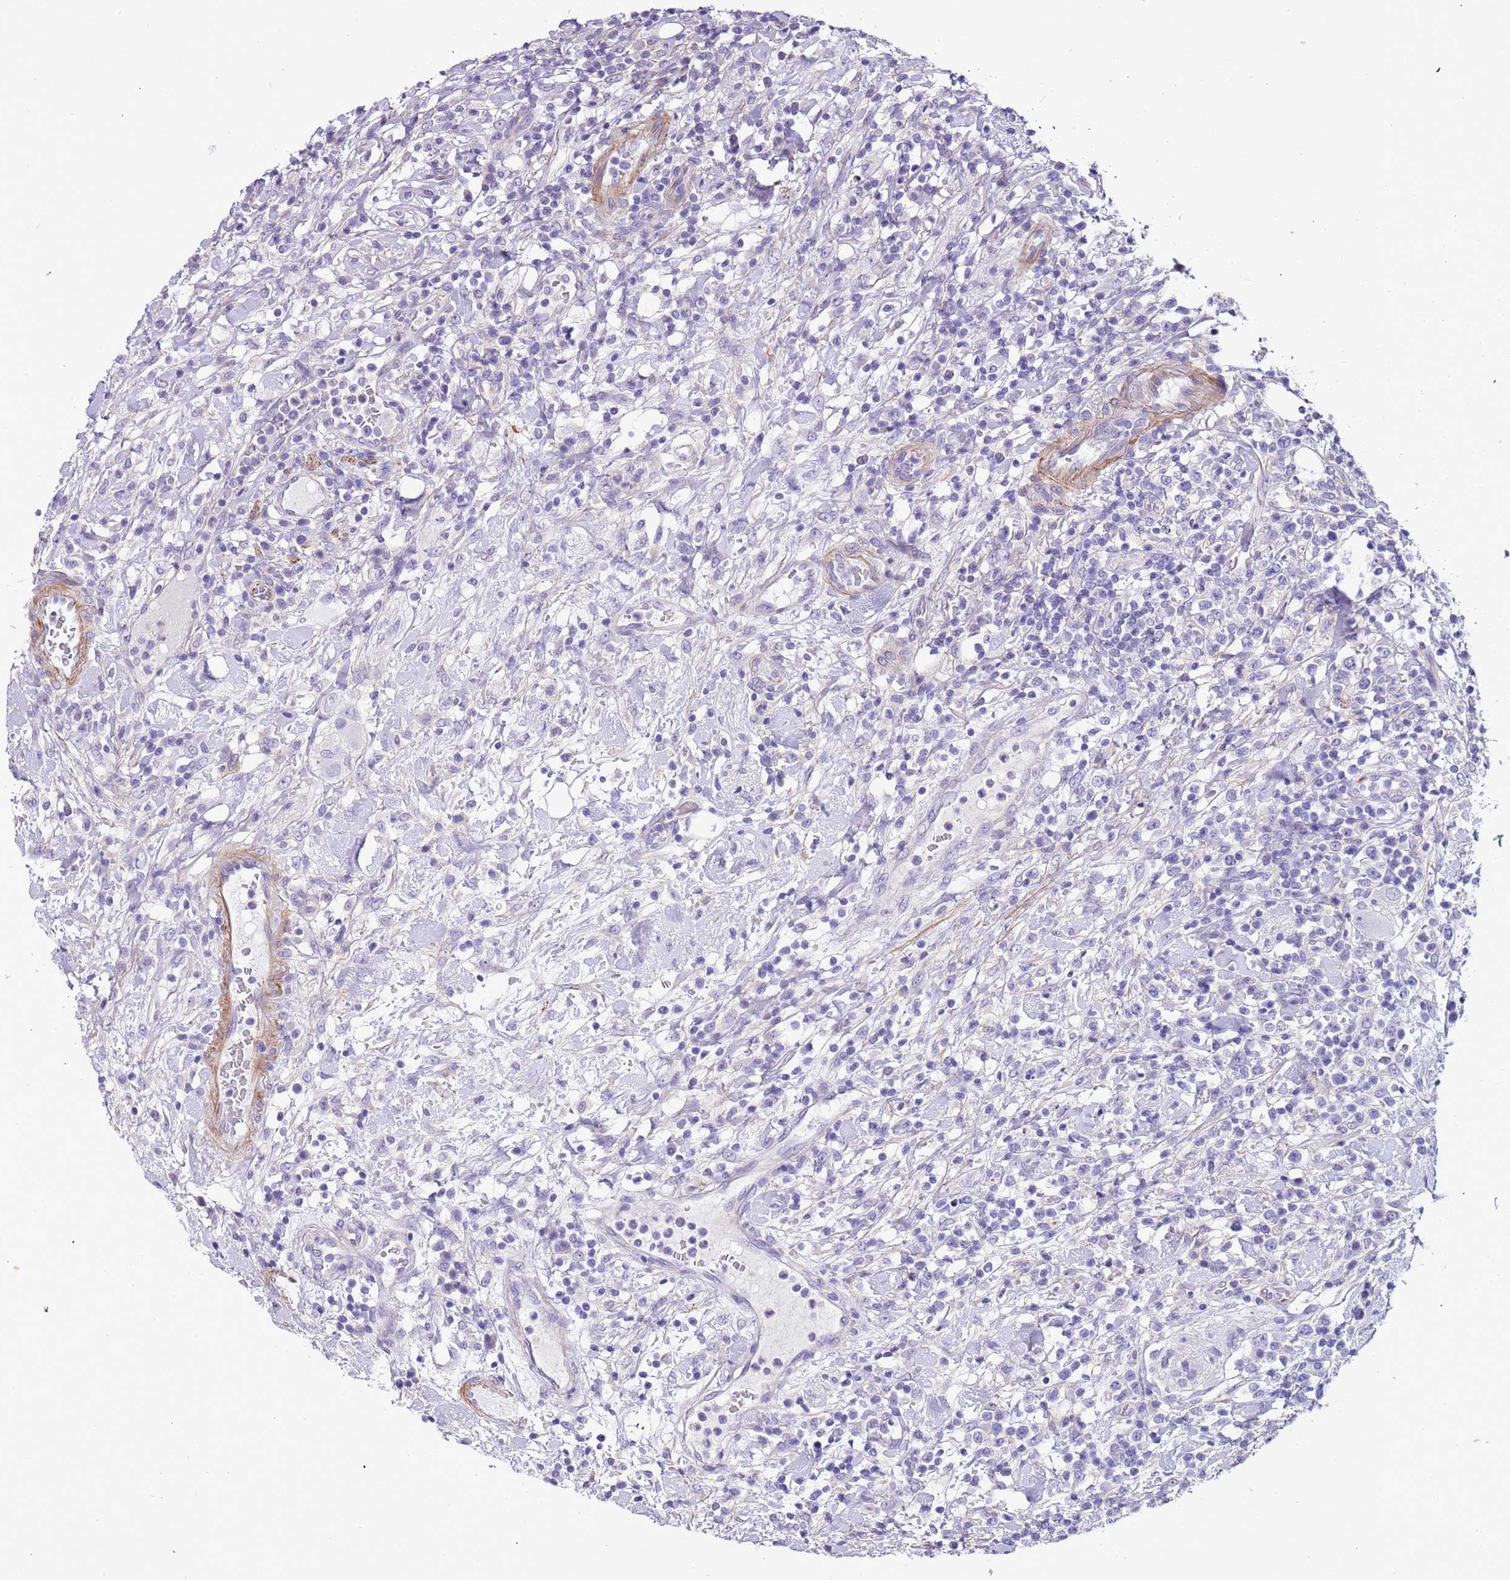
{"staining": {"intensity": "negative", "quantity": "none", "location": "none"}, "tissue": "lymphoma", "cell_type": "Tumor cells", "image_type": "cancer", "snomed": [{"axis": "morphology", "description": "Malignant lymphoma, non-Hodgkin's type, High grade"}, {"axis": "topography", "description": "Colon"}], "caption": "The photomicrograph shows no significant expression in tumor cells of lymphoma. (Stains: DAB (3,3'-diaminobenzidine) immunohistochemistry with hematoxylin counter stain, Microscopy: brightfield microscopy at high magnification).", "gene": "PCGF2", "patient": {"sex": "female", "age": 53}}